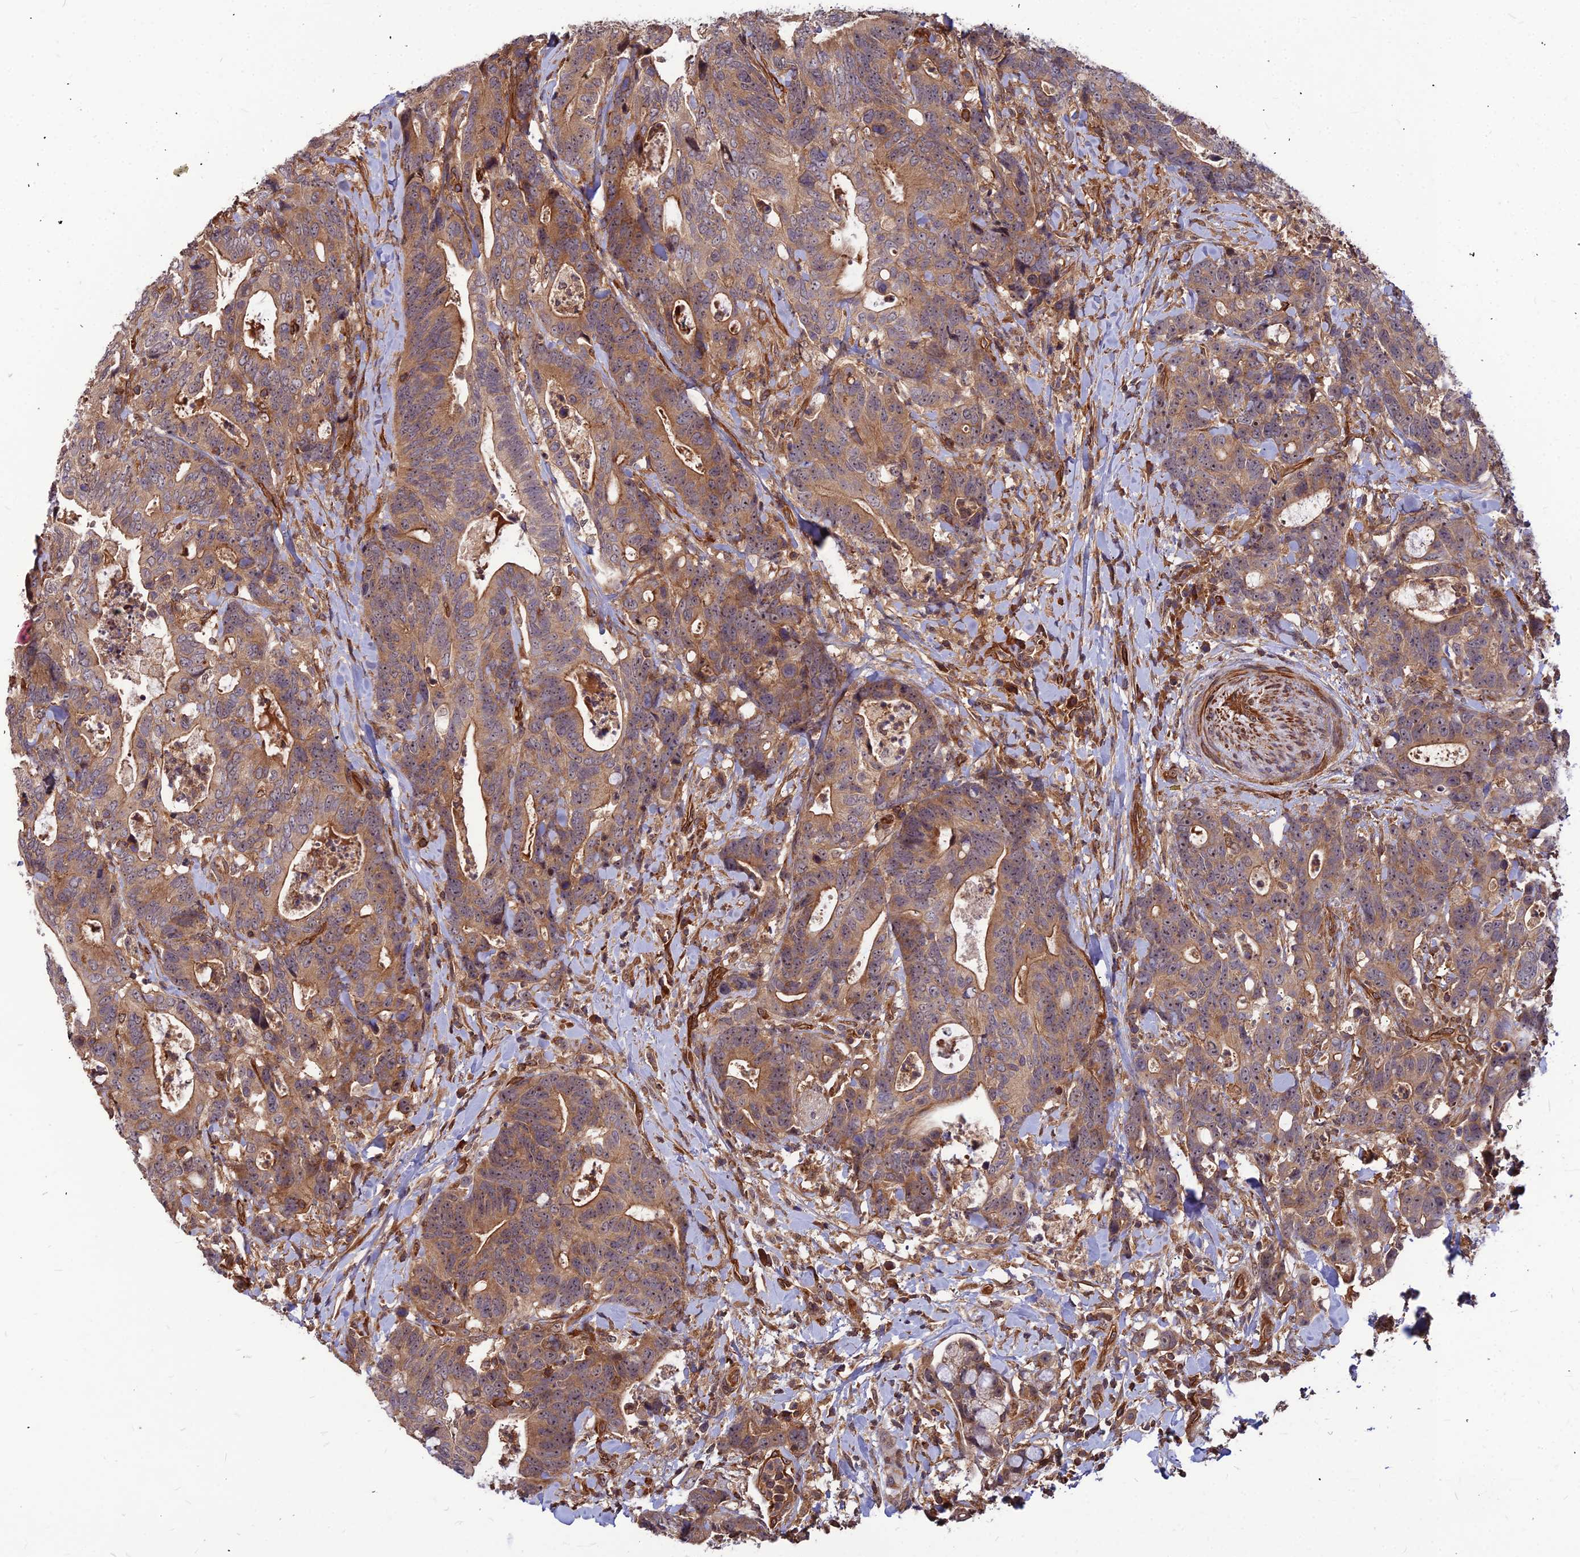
{"staining": {"intensity": "moderate", "quantity": ">75%", "location": "cytoplasmic/membranous"}, "tissue": "colorectal cancer", "cell_type": "Tumor cells", "image_type": "cancer", "snomed": [{"axis": "morphology", "description": "Adenocarcinoma, NOS"}, {"axis": "topography", "description": "Colon"}], "caption": "Protein expression by IHC demonstrates moderate cytoplasmic/membranous staining in approximately >75% of tumor cells in adenocarcinoma (colorectal).", "gene": "ZNF467", "patient": {"sex": "female", "age": 82}}